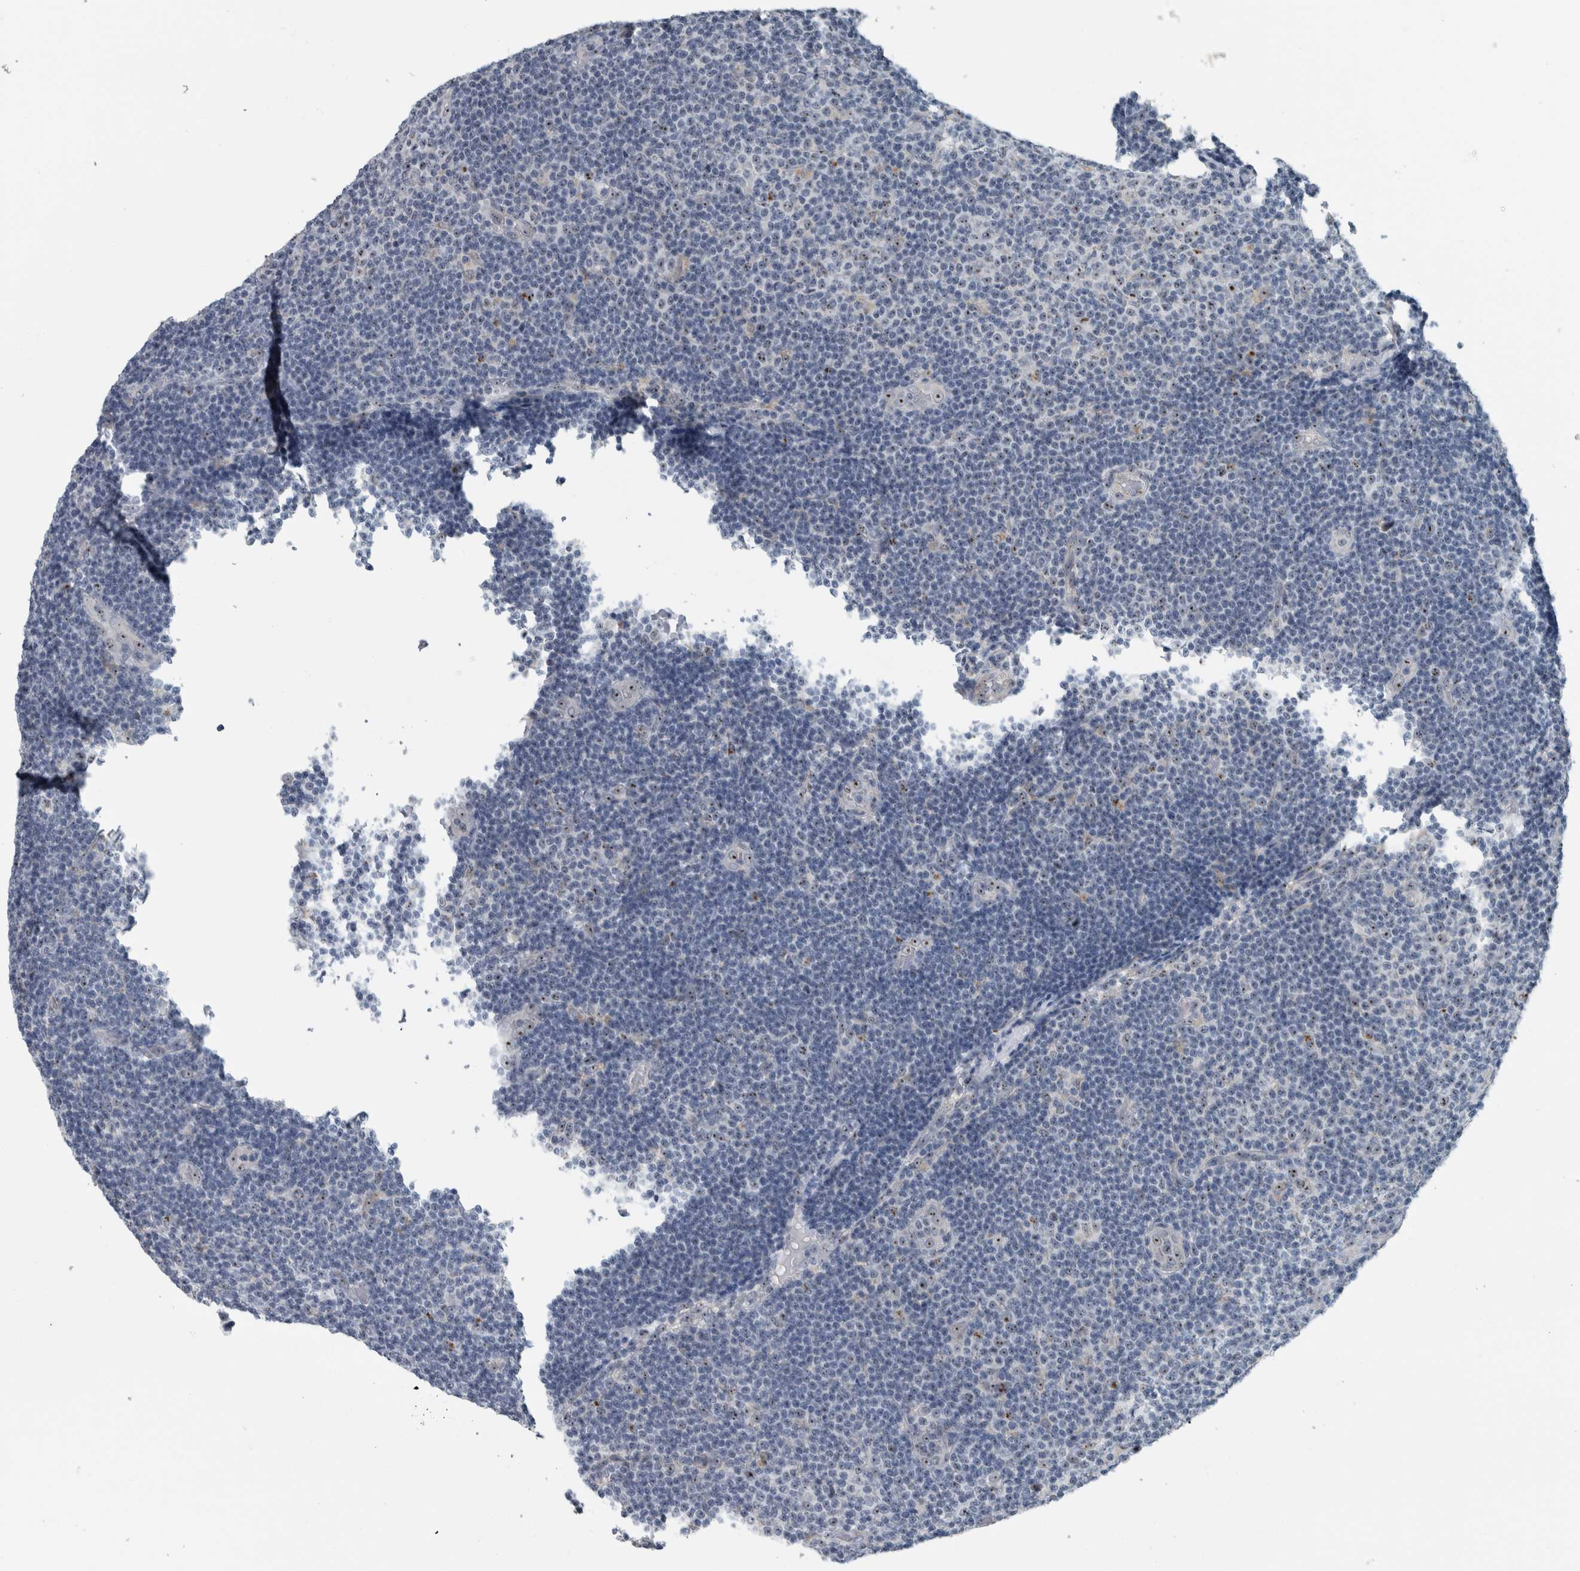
{"staining": {"intensity": "moderate", "quantity": "<25%", "location": "nuclear"}, "tissue": "lymphoma", "cell_type": "Tumor cells", "image_type": "cancer", "snomed": [{"axis": "morphology", "description": "Malignant lymphoma, non-Hodgkin's type, Low grade"}, {"axis": "topography", "description": "Lymph node"}], "caption": "IHC of low-grade malignant lymphoma, non-Hodgkin's type displays low levels of moderate nuclear positivity in about <25% of tumor cells. The protein of interest is stained brown, and the nuclei are stained in blue (DAB IHC with brightfield microscopy, high magnification).", "gene": "UTP6", "patient": {"sex": "male", "age": 83}}